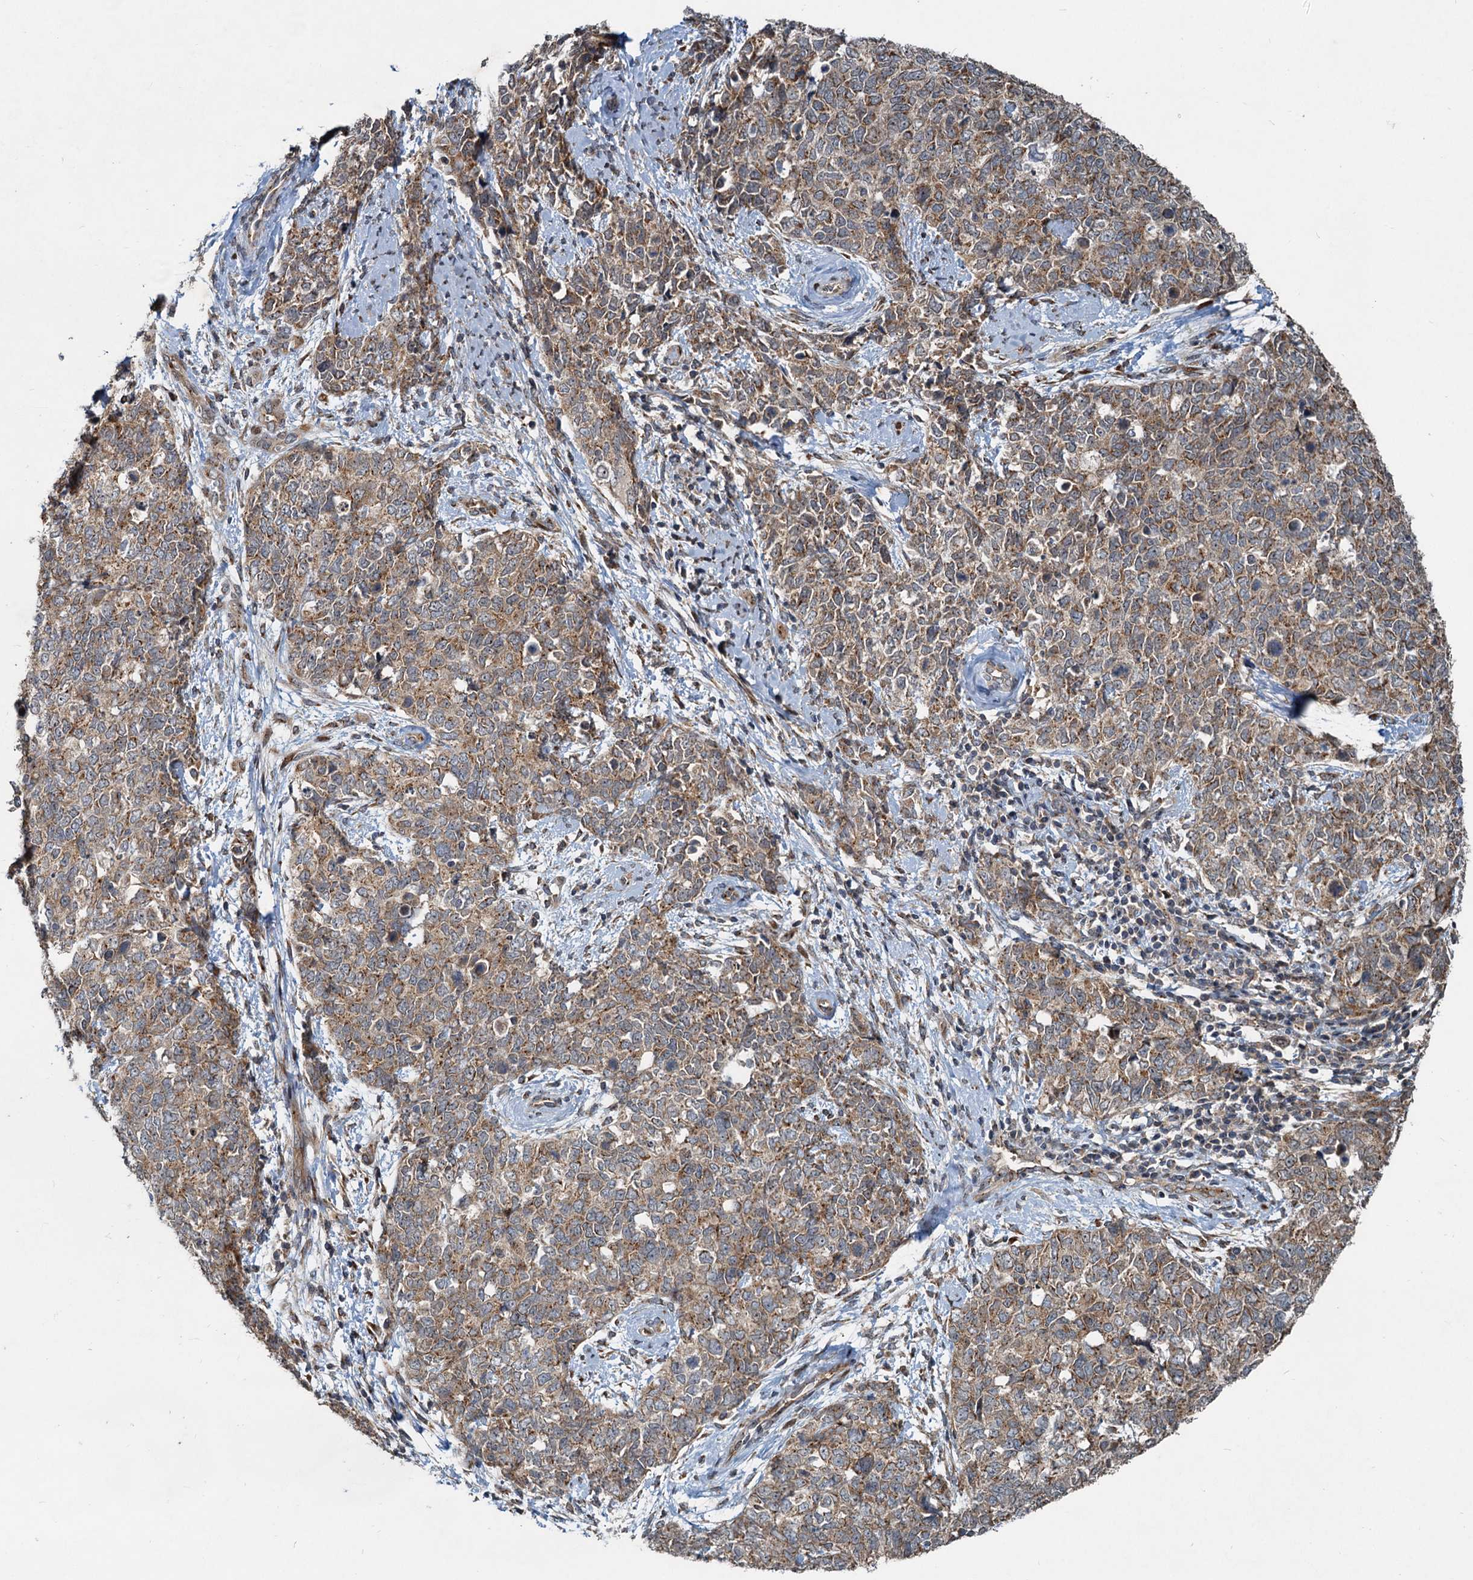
{"staining": {"intensity": "moderate", "quantity": ">75%", "location": "cytoplasmic/membranous"}, "tissue": "cervical cancer", "cell_type": "Tumor cells", "image_type": "cancer", "snomed": [{"axis": "morphology", "description": "Squamous cell carcinoma, NOS"}, {"axis": "topography", "description": "Cervix"}], "caption": "Immunohistochemical staining of human cervical squamous cell carcinoma exhibits medium levels of moderate cytoplasmic/membranous positivity in about >75% of tumor cells. (DAB IHC with brightfield microscopy, high magnification).", "gene": "CEP68", "patient": {"sex": "female", "age": 63}}